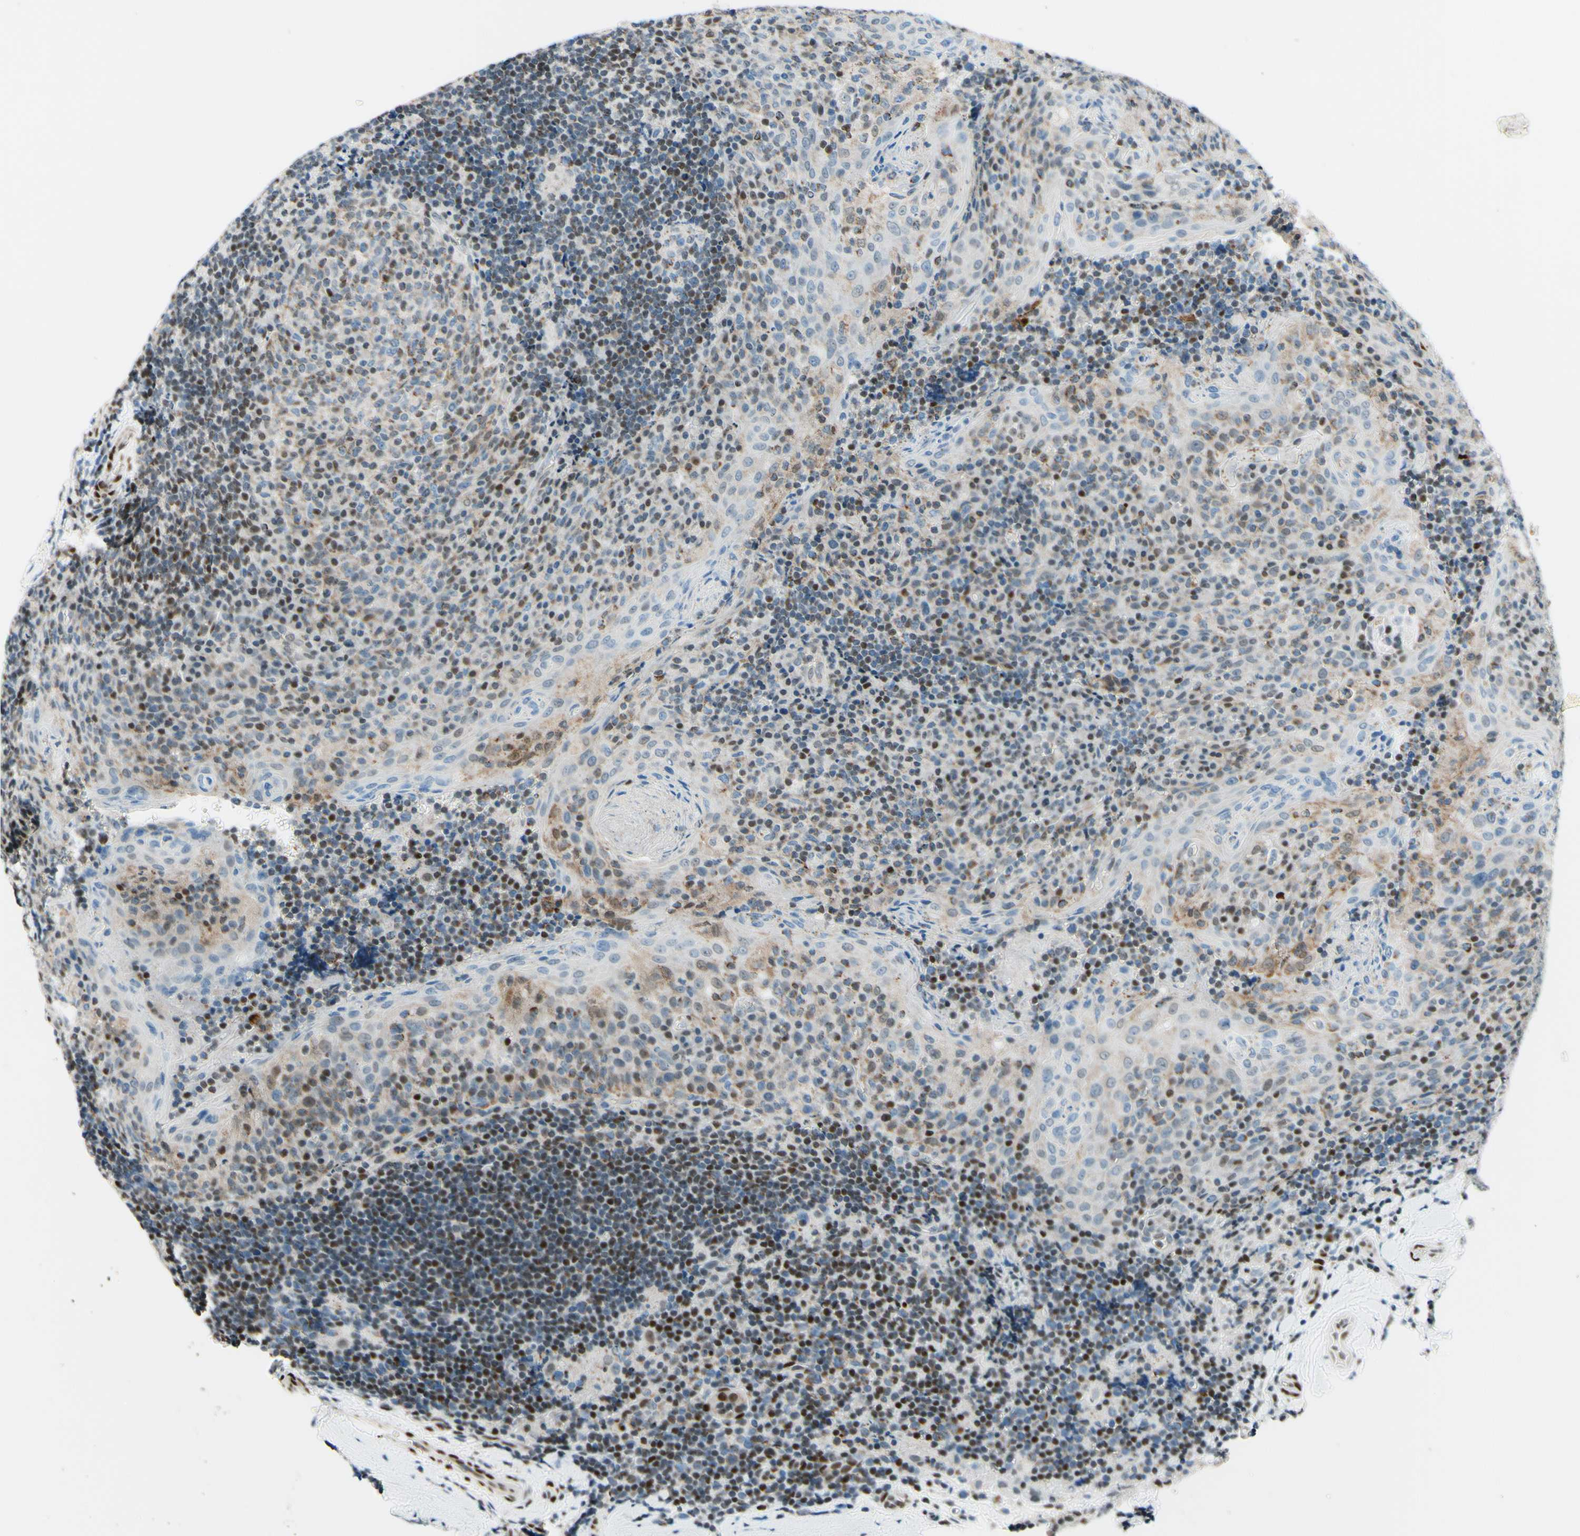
{"staining": {"intensity": "moderate", "quantity": "<25%", "location": "nuclear"}, "tissue": "tonsil", "cell_type": "Germinal center cells", "image_type": "normal", "snomed": [{"axis": "morphology", "description": "Normal tissue, NOS"}, {"axis": "topography", "description": "Tonsil"}], "caption": "Protein staining demonstrates moderate nuclear staining in approximately <25% of germinal center cells in unremarkable tonsil.", "gene": "CBX7", "patient": {"sex": "male", "age": 17}}